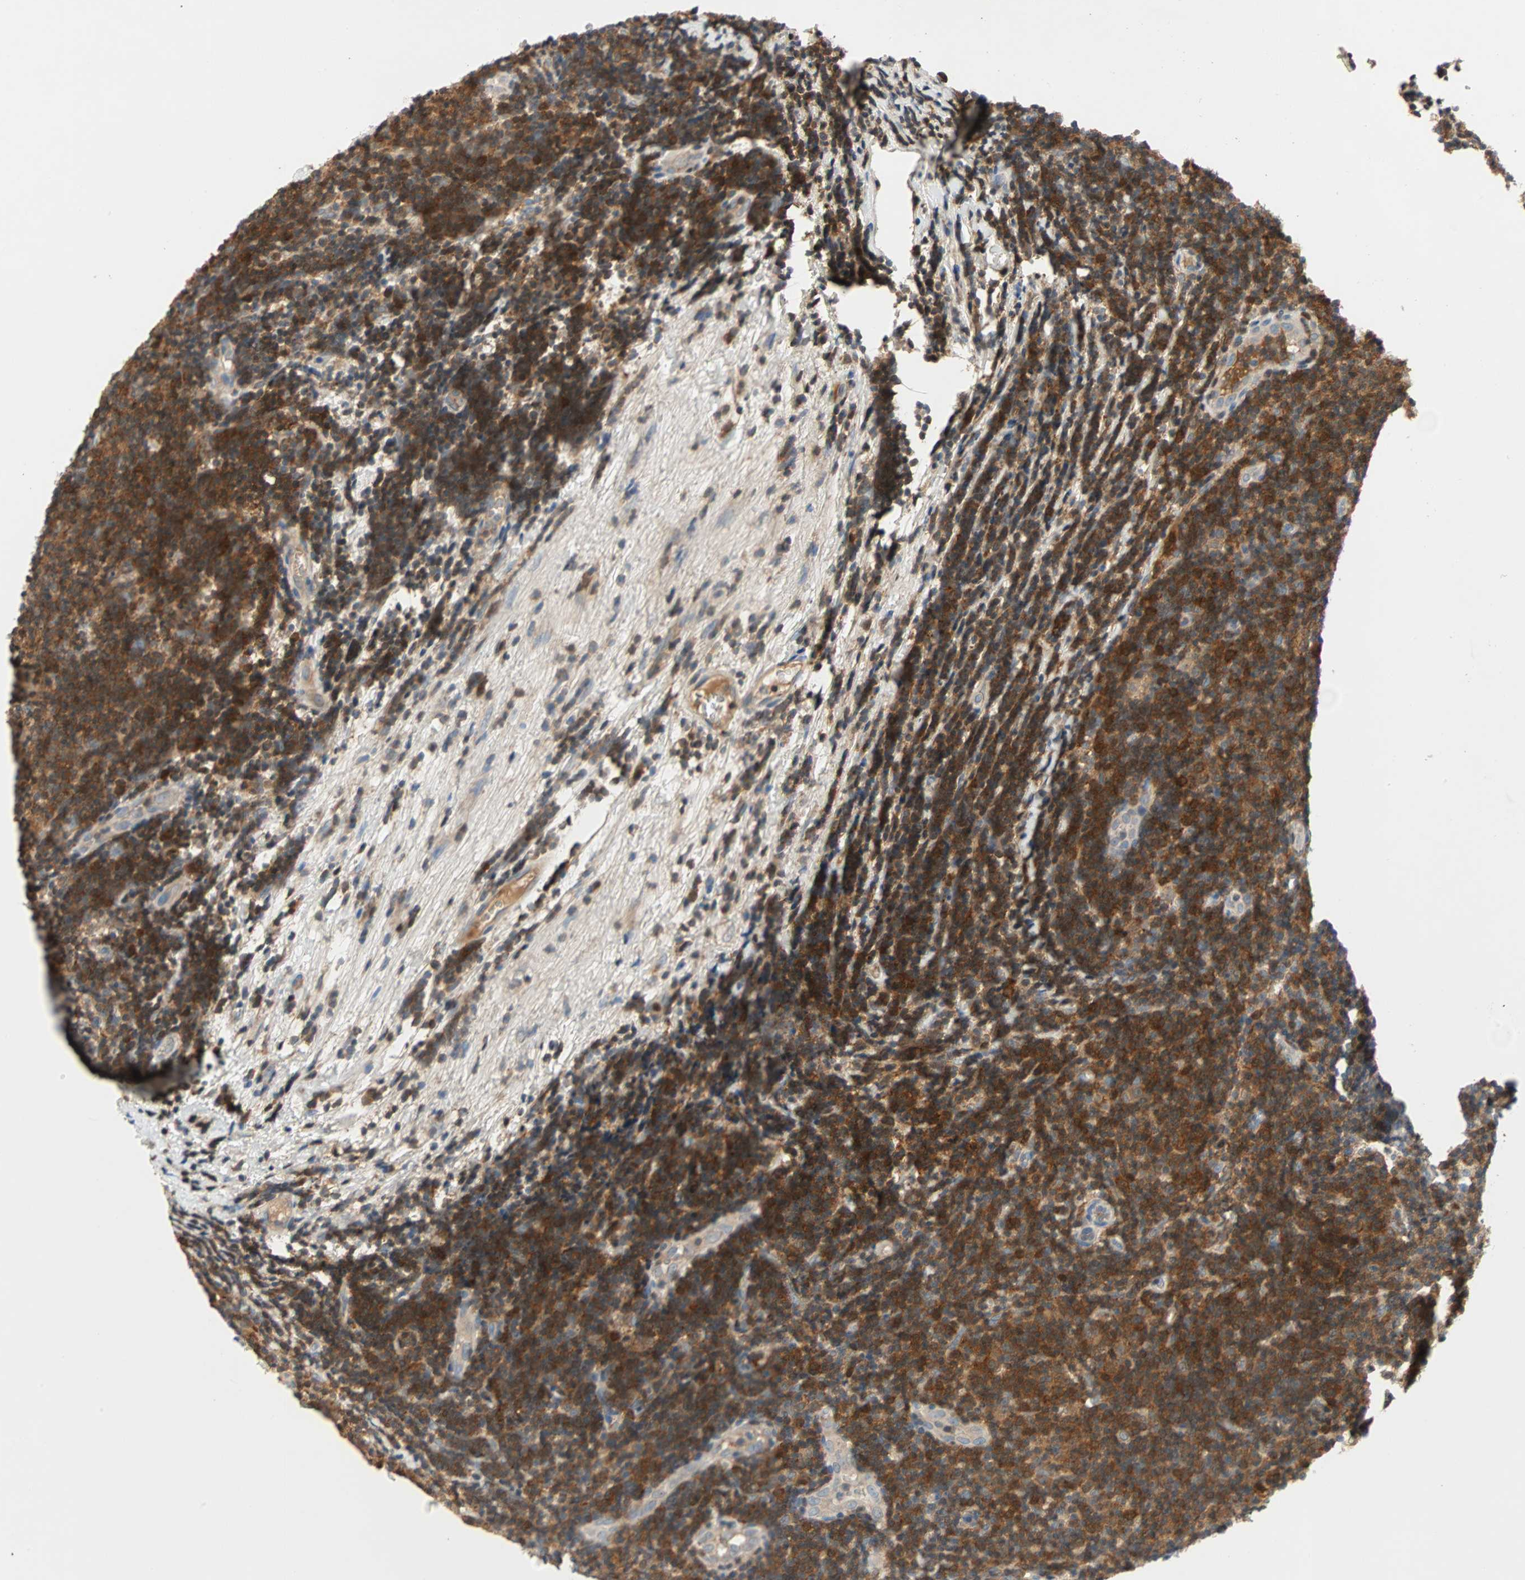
{"staining": {"intensity": "strong", "quantity": ">75%", "location": "cytoplasmic/membranous"}, "tissue": "lymphoma", "cell_type": "Tumor cells", "image_type": "cancer", "snomed": [{"axis": "morphology", "description": "Malignant lymphoma, non-Hodgkin's type, Low grade"}, {"axis": "topography", "description": "Lymph node"}], "caption": "Protein staining of lymphoma tissue demonstrates strong cytoplasmic/membranous staining in approximately >75% of tumor cells.", "gene": "MAP4K1", "patient": {"sex": "male", "age": 83}}